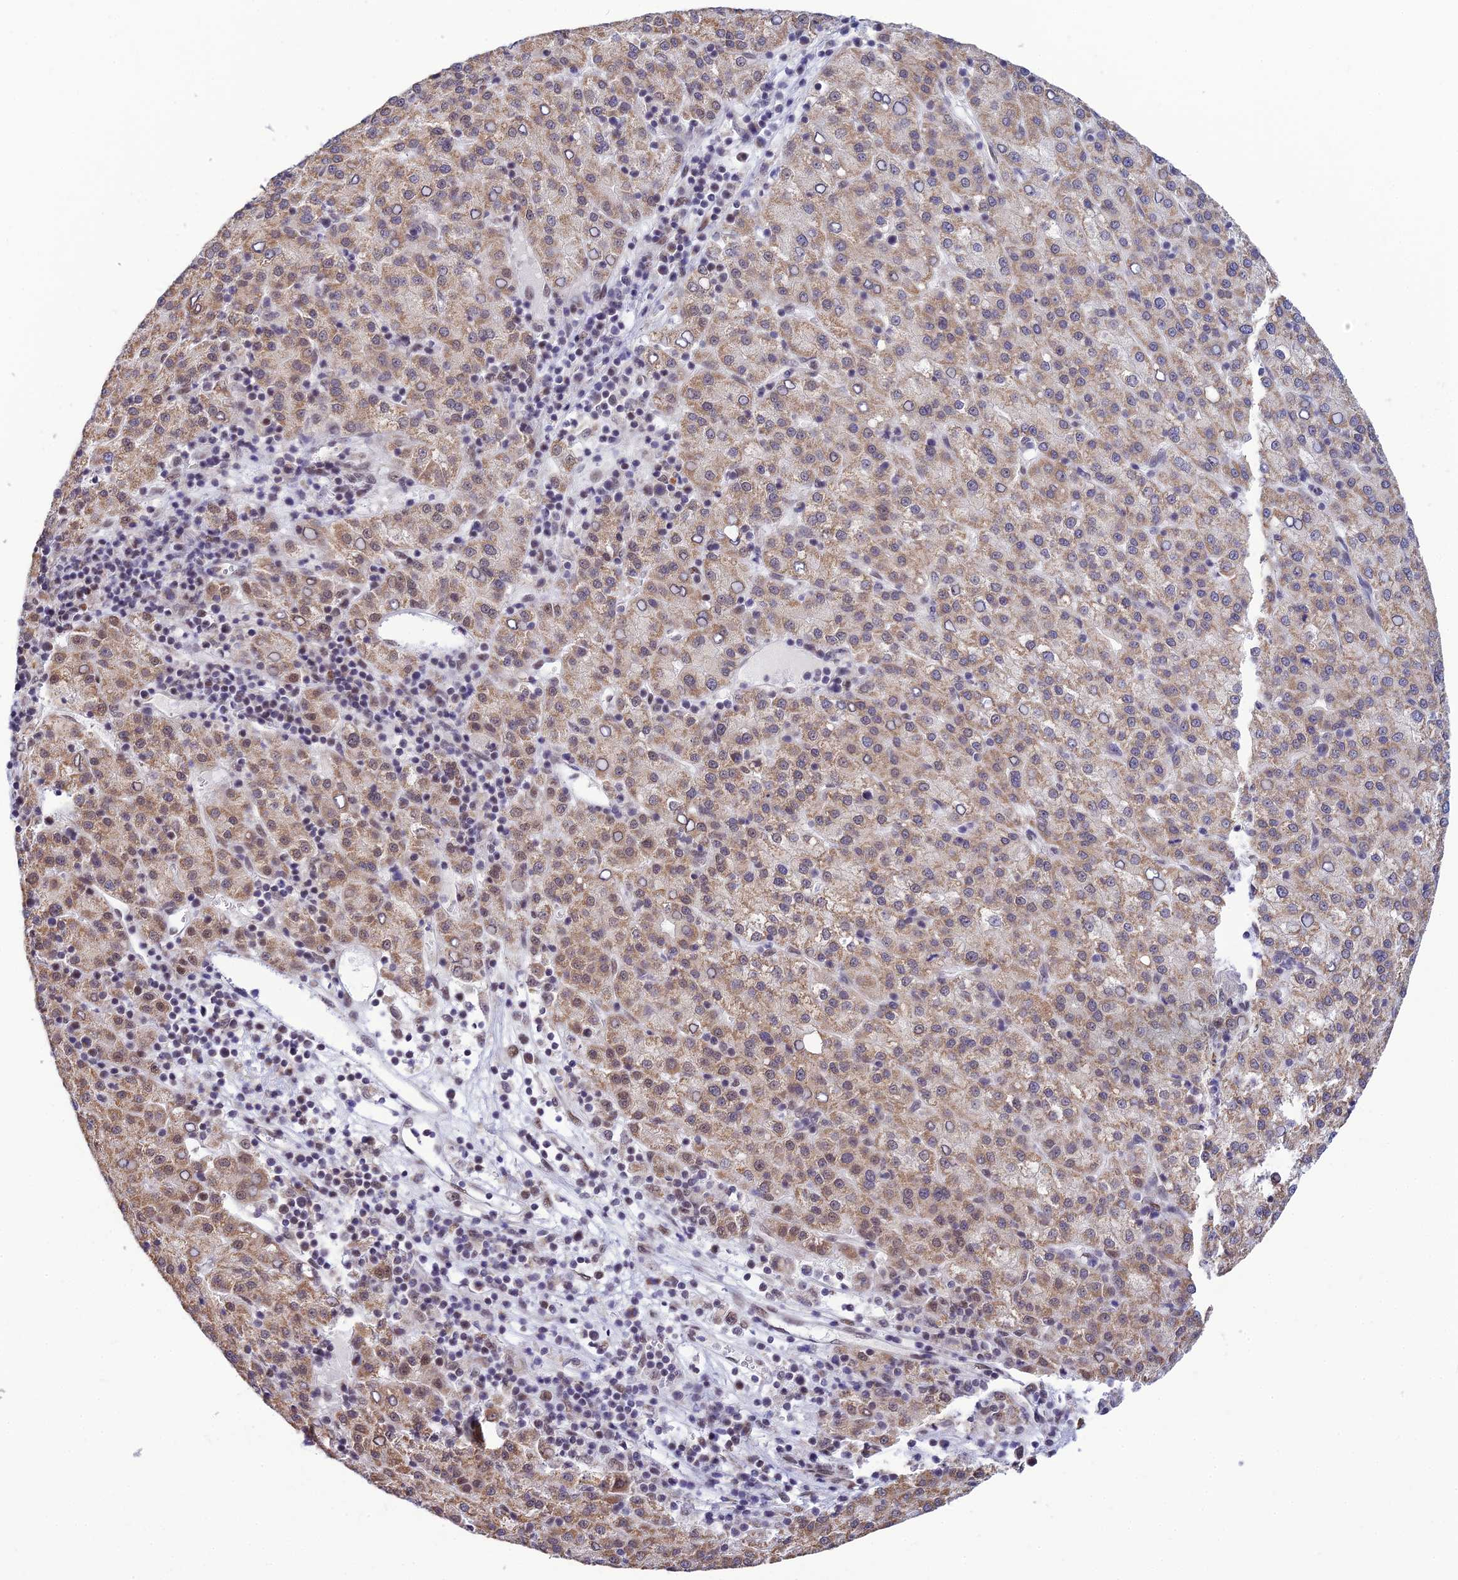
{"staining": {"intensity": "moderate", "quantity": ">75%", "location": "cytoplasmic/membranous,nuclear"}, "tissue": "liver cancer", "cell_type": "Tumor cells", "image_type": "cancer", "snomed": [{"axis": "morphology", "description": "Carcinoma, Hepatocellular, NOS"}, {"axis": "topography", "description": "Liver"}], "caption": "A high-resolution photomicrograph shows immunohistochemistry (IHC) staining of liver cancer (hepatocellular carcinoma), which exhibits moderate cytoplasmic/membranous and nuclear positivity in about >75% of tumor cells.", "gene": "C2orf49", "patient": {"sex": "female", "age": 58}}